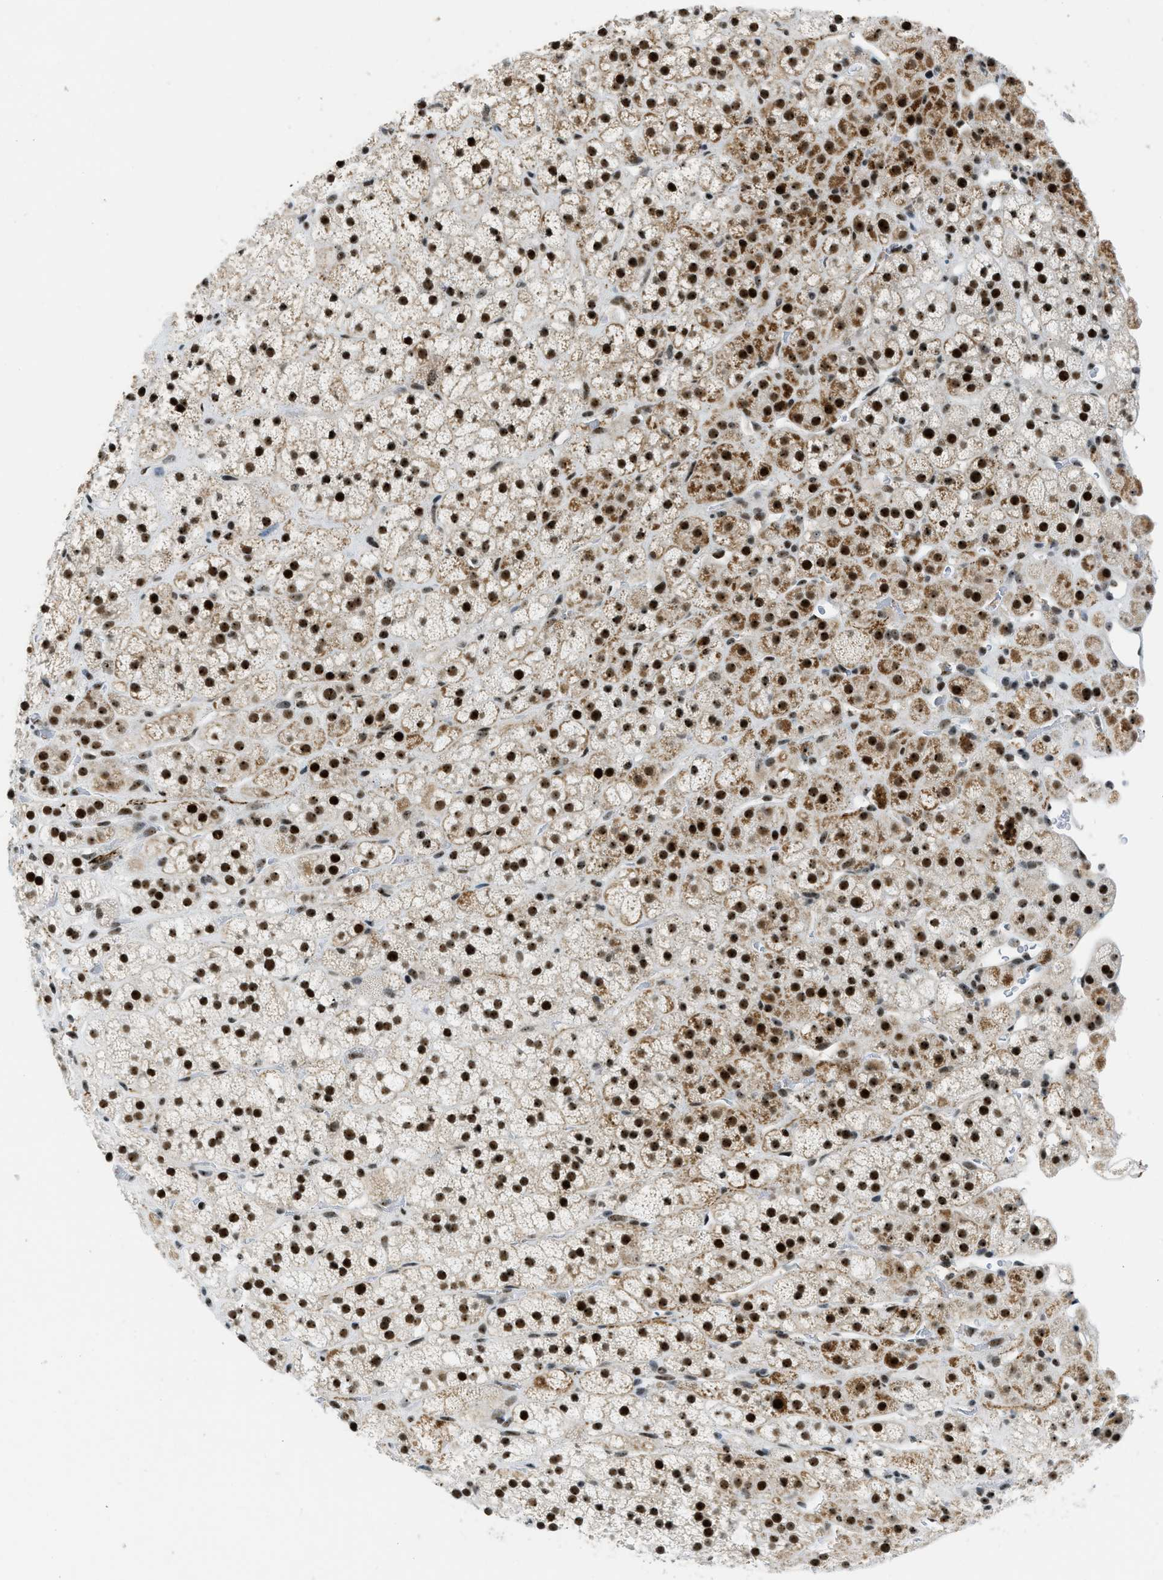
{"staining": {"intensity": "strong", "quantity": ">75%", "location": "cytoplasmic/membranous,nuclear"}, "tissue": "adrenal gland", "cell_type": "Glandular cells", "image_type": "normal", "snomed": [{"axis": "morphology", "description": "Normal tissue, NOS"}, {"axis": "topography", "description": "Adrenal gland"}], "caption": "Strong cytoplasmic/membranous,nuclear protein positivity is appreciated in approximately >75% of glandular cells in adrenal gland.", "gene": "URB1", "patient": {"sex": "male", "age": 56}}